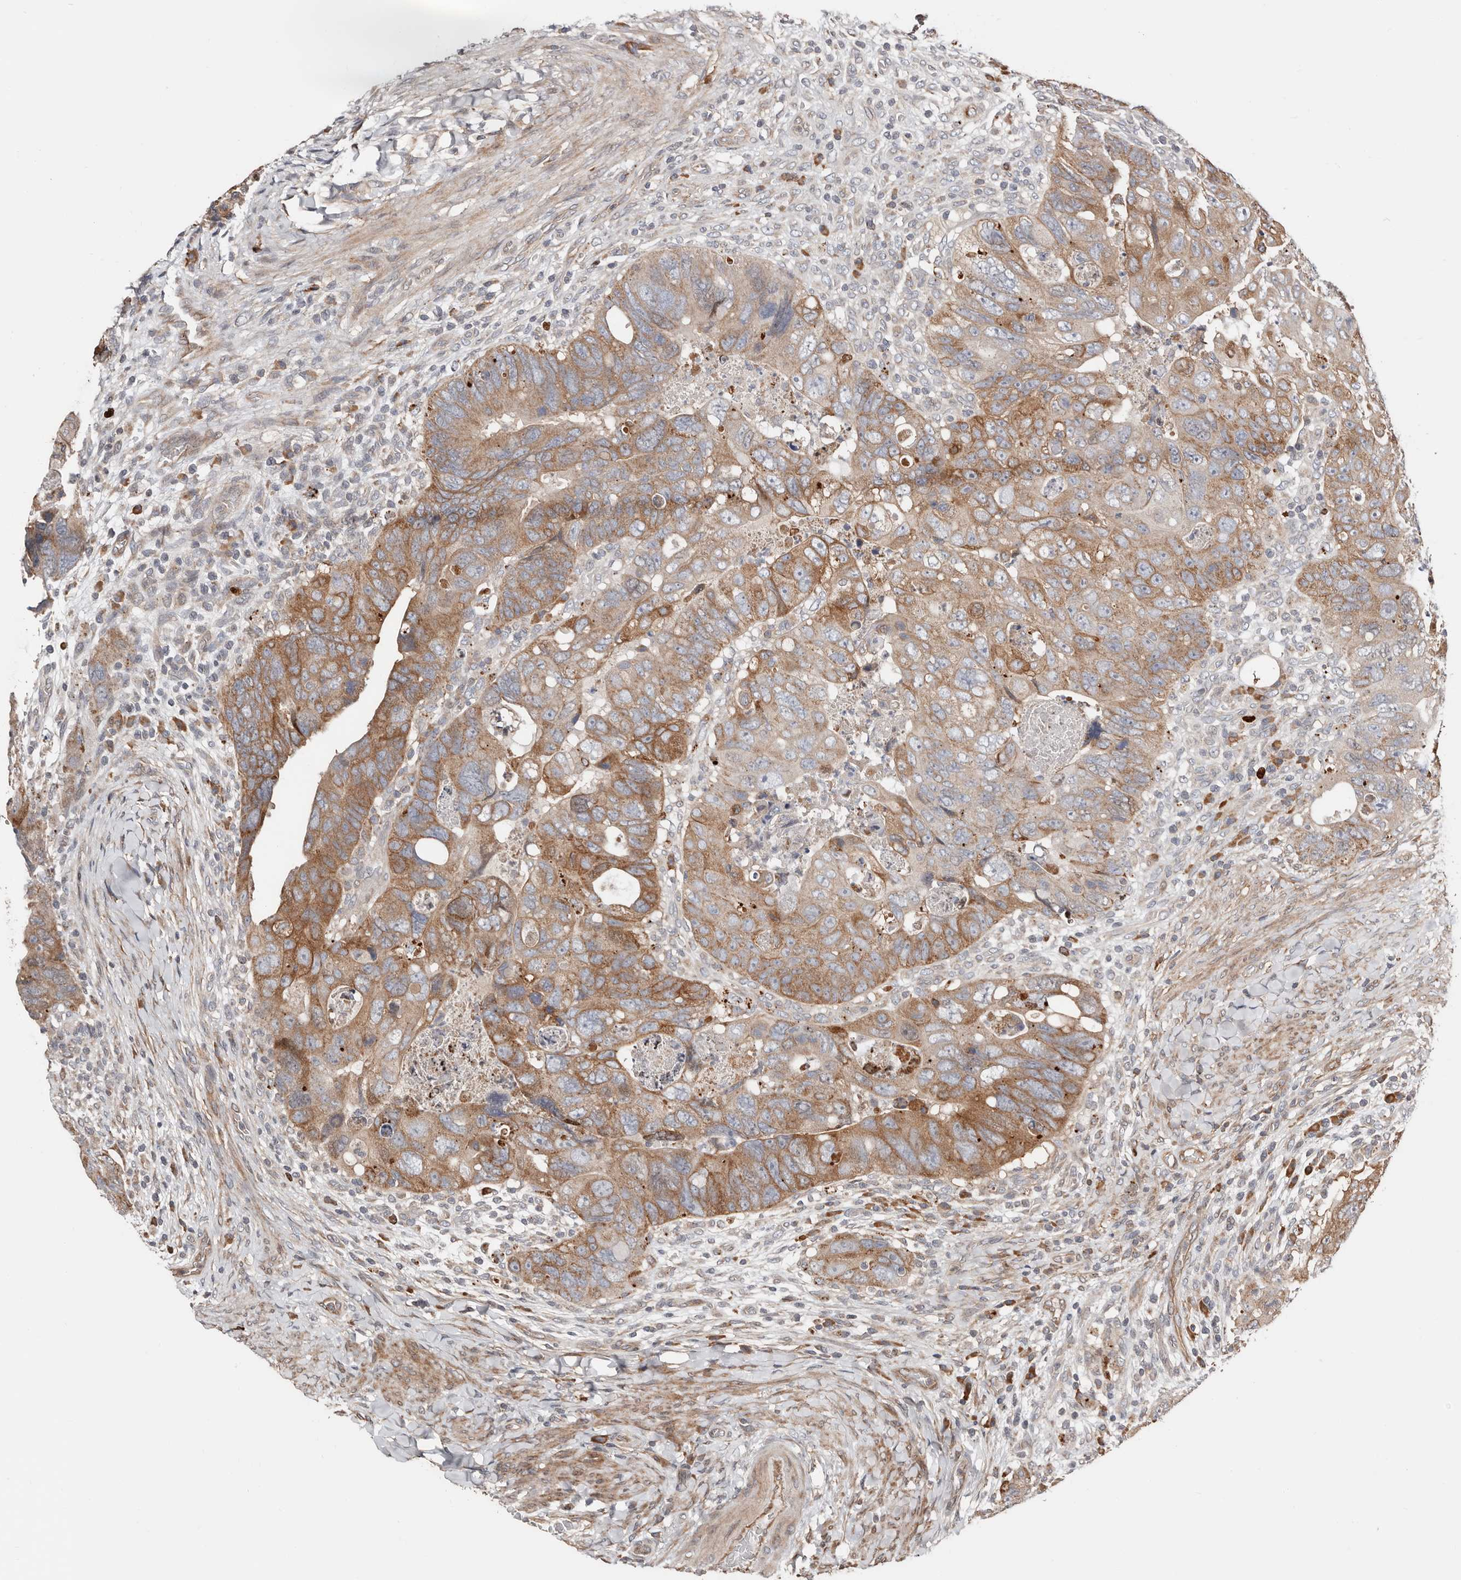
{"staining": {"intensity": "moderate", "quantity": ">75%", "location": "cytoplasmic/membranous"}, "tissue": "colorectal cancer", "cell_type": "Tumor cells", "image_type": "cancer", "snomed": [{"axis": "morphology", "description": "Adenocarcinoma, NOS"}, {"axis": "topography", "description": "Rectum"}], "caption": "An immunohistochemistry (IHC) photomicrograph of tumor tissue is shown. Protein staining in brown shows moderate cytoplasmic/membranous positivity in adenocarcinoma (colorectal) within tumor cells. The staining was performed using DAB, with brown indicating positive protein expression. Nuclei are stained blue with hematoxylin.", "gene": "SMYD4", "patient": {"sex": "male", "age": 59}}